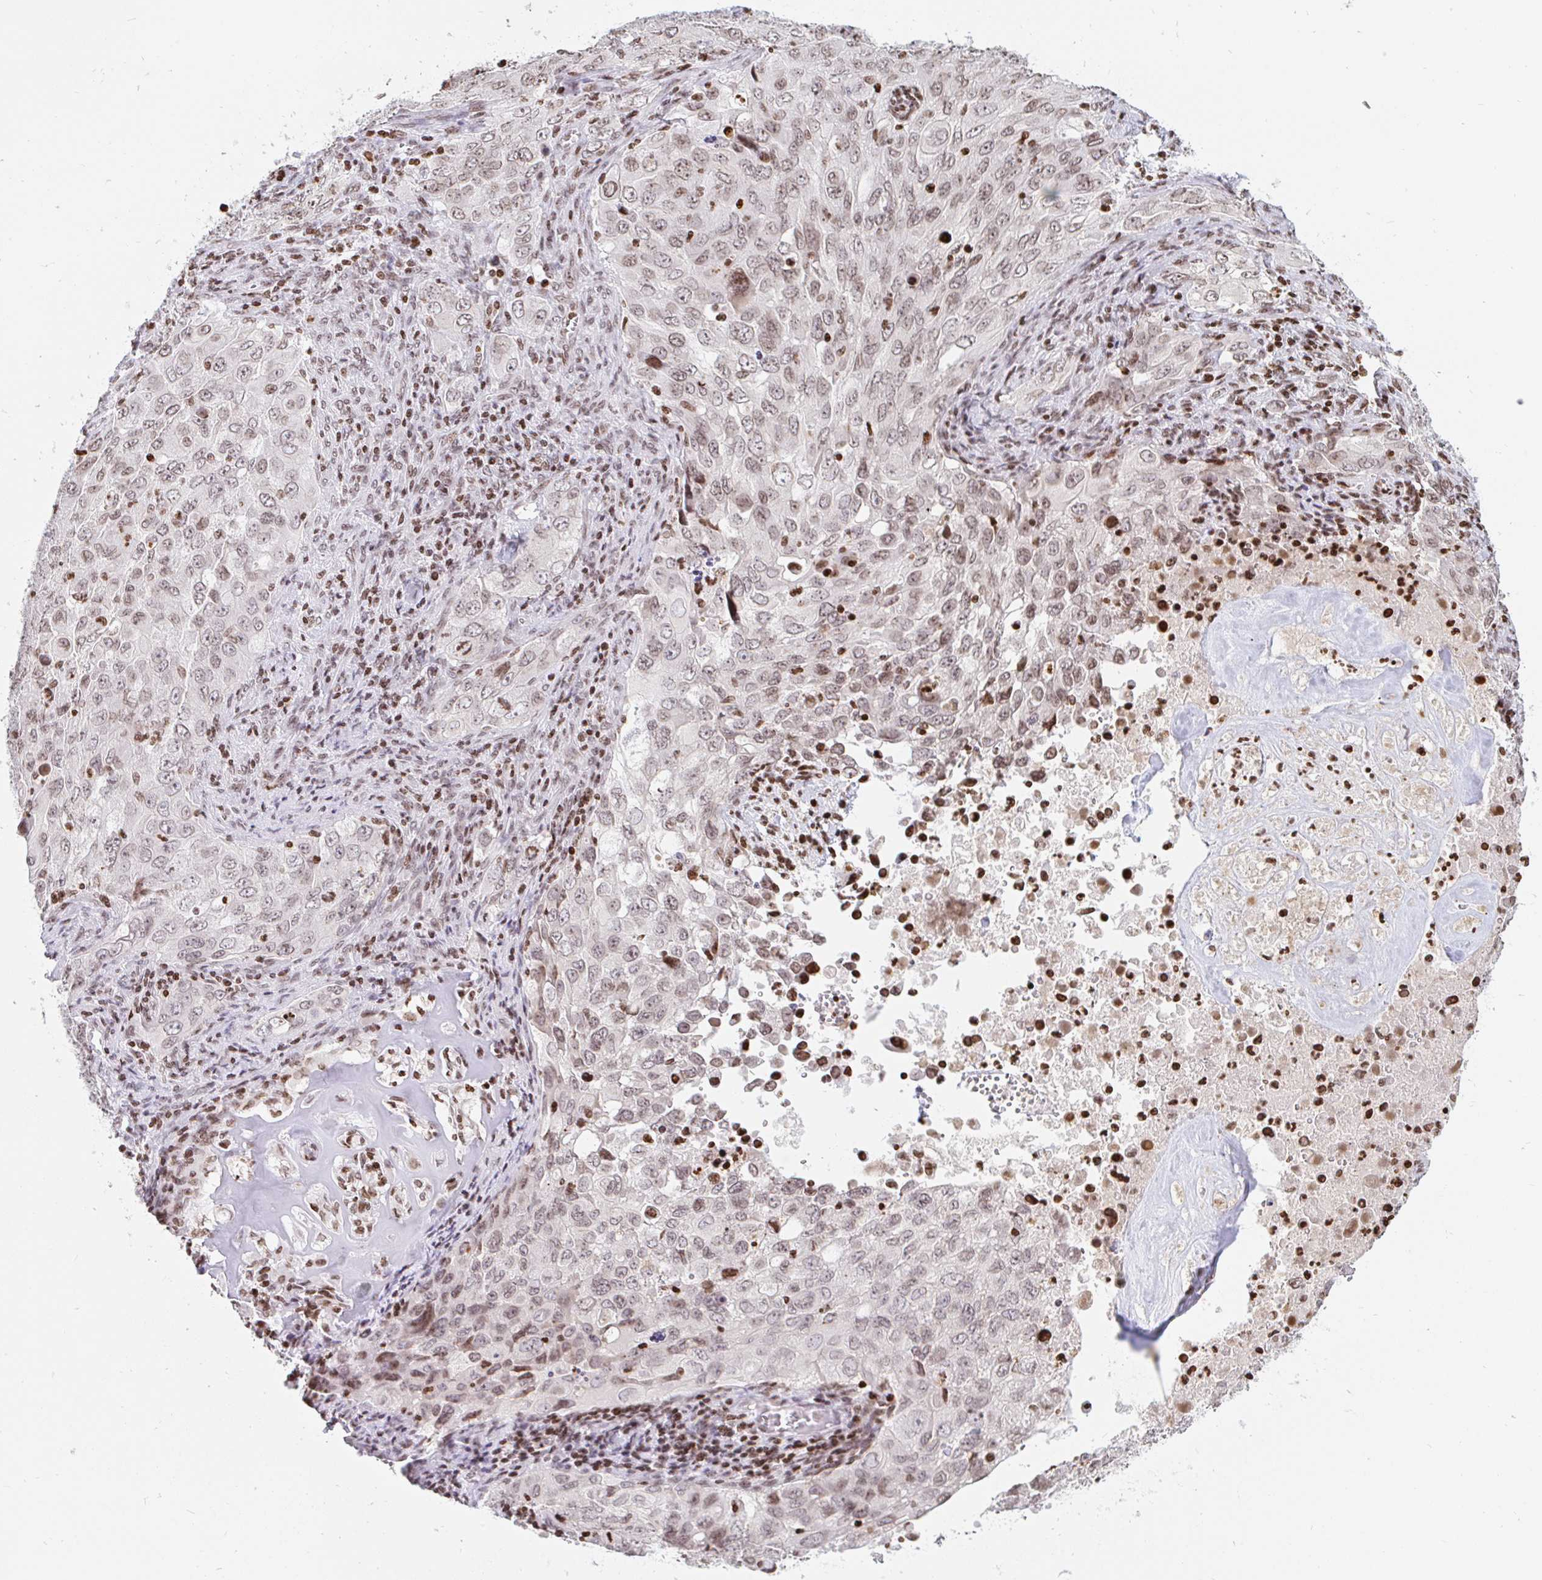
{"staining": {"intensity": "weak", "quantity": ">75%", "location": "nuclear"}, "tissue": "lung cancer", "cell_type": "Tumor cells", "image_type": "cancer", "snomed": [{"axis": "morphology", "description": "Adenocarcinoma, NOS"}, {"axis": "morphology", "description": "Adenocarcinoma, metastatic, NOS"}, {"axis": "topography", "description": "Lymph node"}, {"axis": "topography", "description": "Lung"}], "caption": "Protein expression analysis of human lung adenocarcinoma reveals weak nuclear expression in about >75% of tumor cells.", "gene": "HOXC10", "patient": {"sex": "female", "age": 42}}